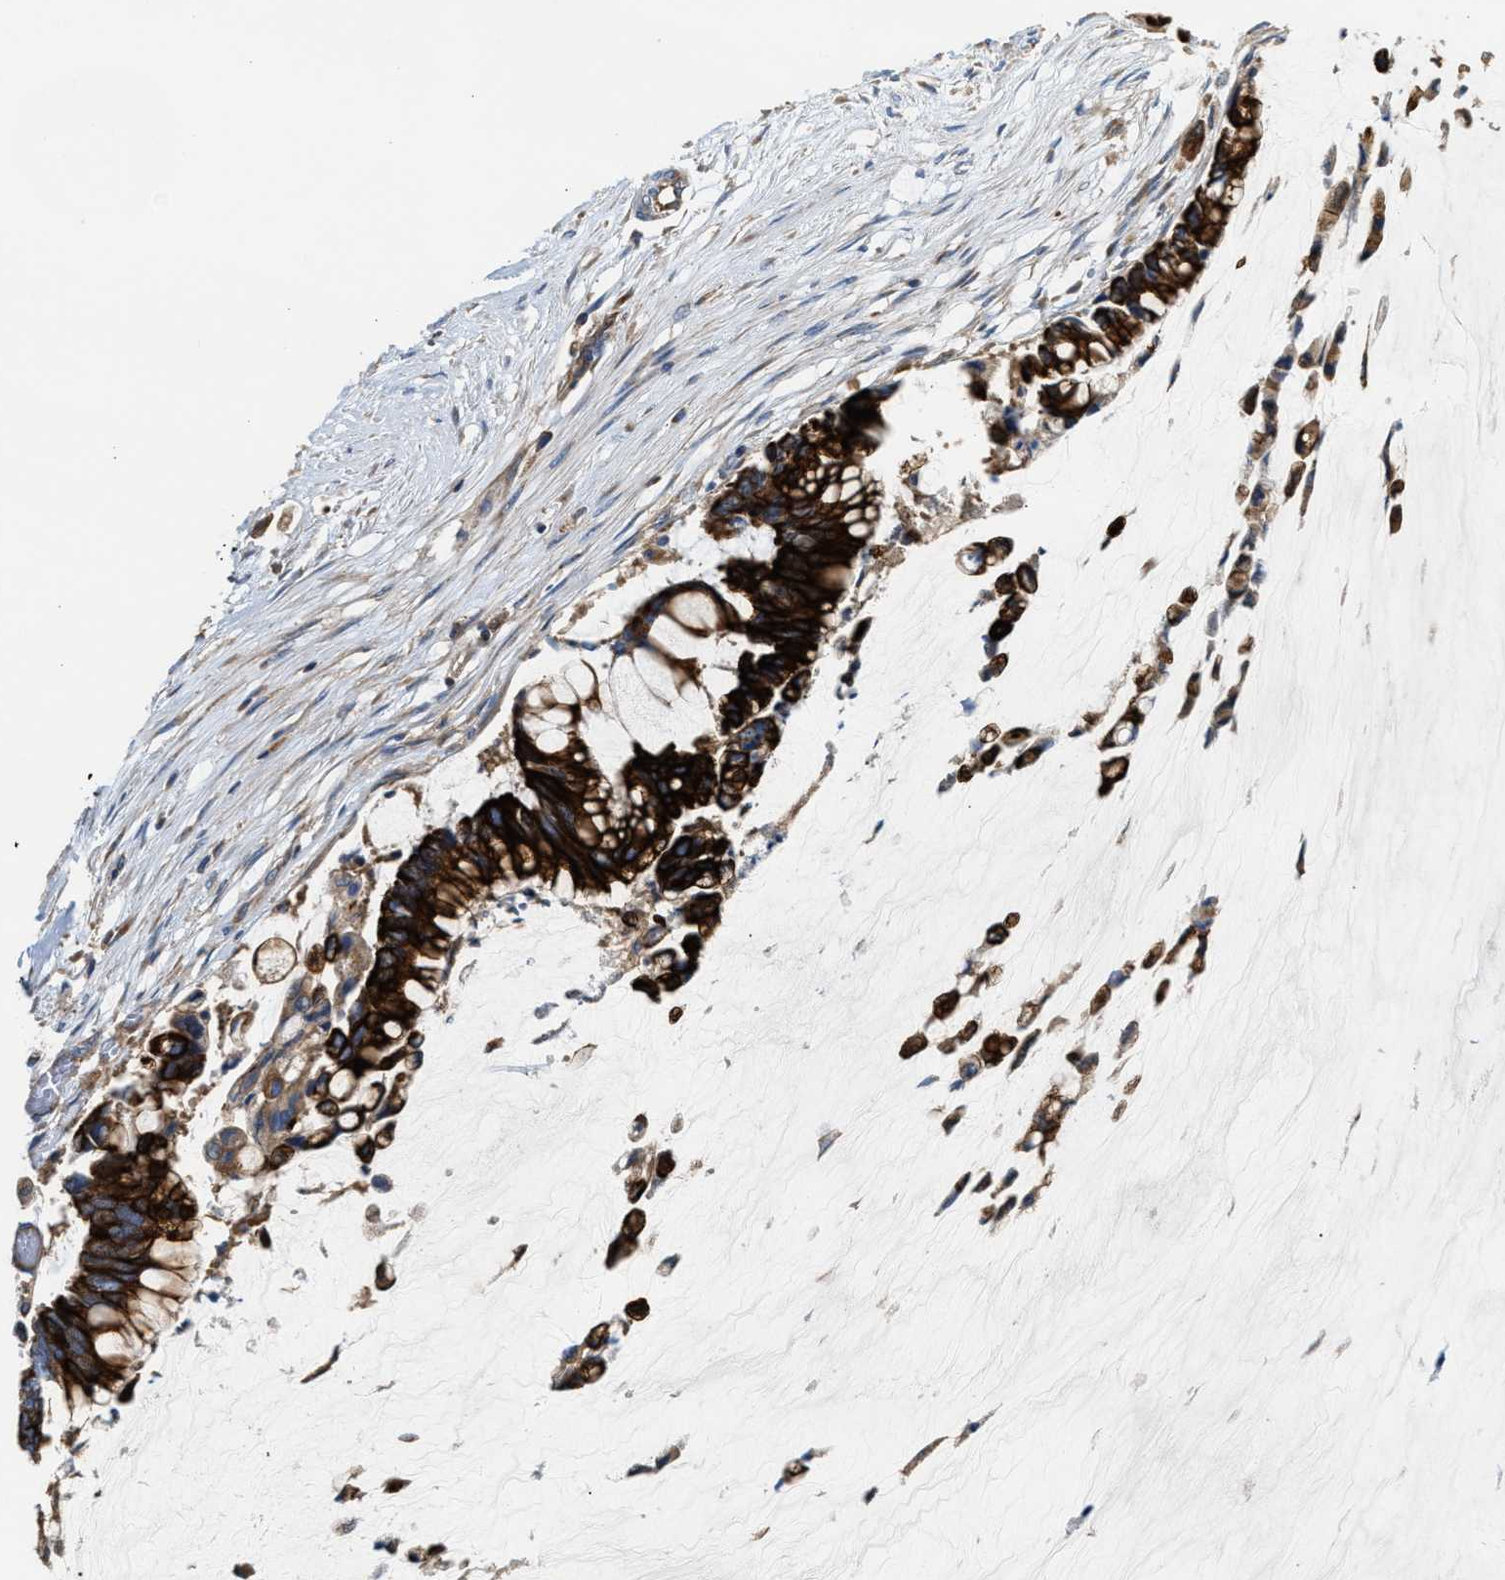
{"staining": {"intensity": "strong", "quantity": ">75%", "location": "cytoplasmic/membranous"}, "tissue": "pancreatic cancer", "cell_type": "Tumor cells", "image_type": "cancer", "snomed": [{"axis": "morphology", "description": "Adenocarcinoma, NOS"}, {"axis": "topography", "description": "Pancreas"}], "caption": "There is high levels of strong cytoplasmic/membranous positivity in tumor cells of pancreatic cancer (adenocarcinoma), as demonstrated by immunohistochemical staining (brown color).", "gene": "TBC1D15", "patient": {"sex": "male", "age": 41}}